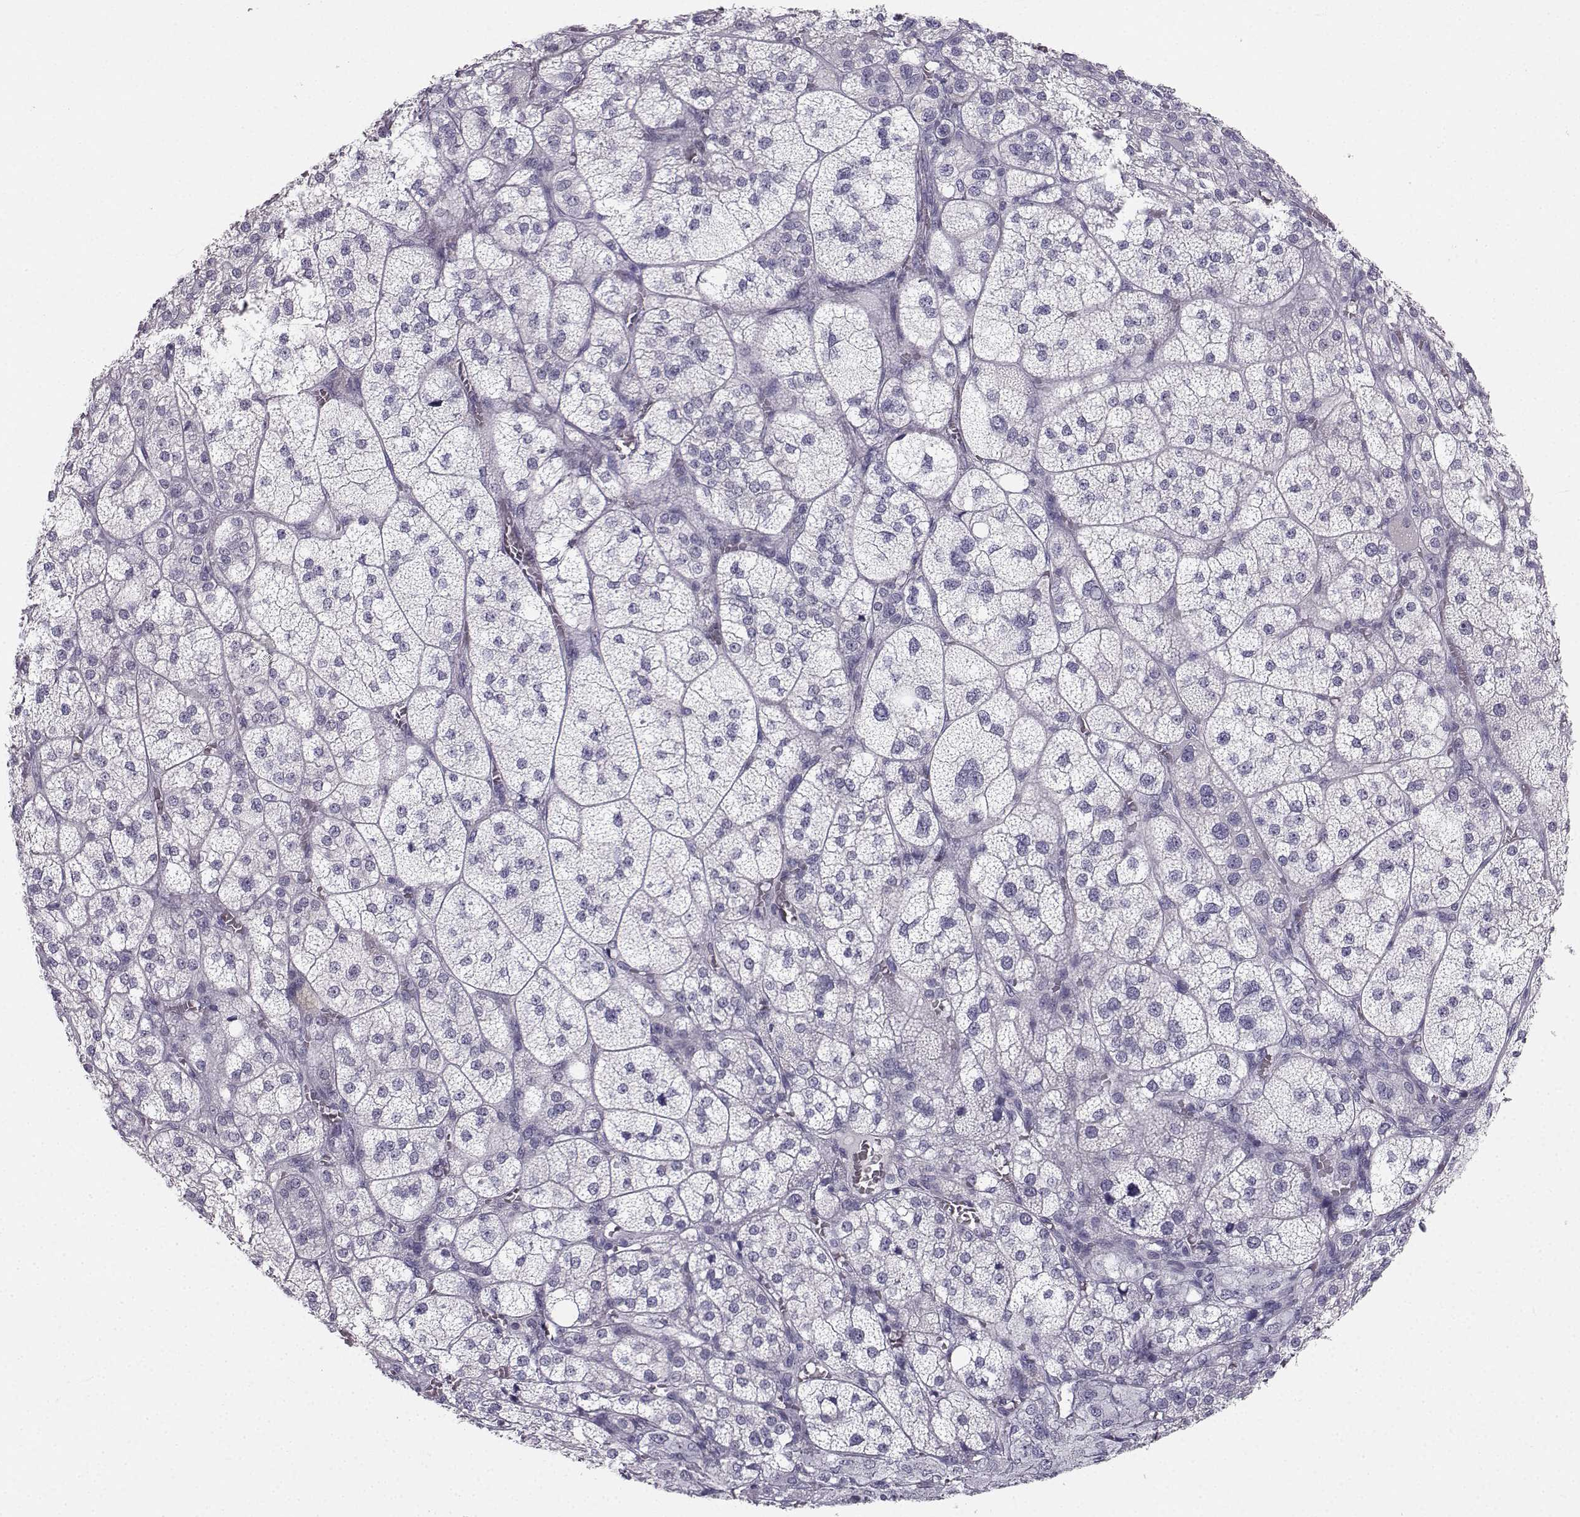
{"staining": {"intensity": "negative", "quantity": "none", "location": "none"}, "tissue": "adrenal gland", "cell_type": "Glandular cells", "image_type": "normal", "snomed": [{"axis": "morphology", "description": "Normal tissue, NOS"}, {"axis": "topography", "description": "Adrenal gland"}], "caption": "A high-resolution micrograph shows immunohistochemistry staining of benign adrenal gland, which displays no significant positivity in glandular cells.", "gene": "SYCE1", "patient": {"sex": "female", "age": 60}}